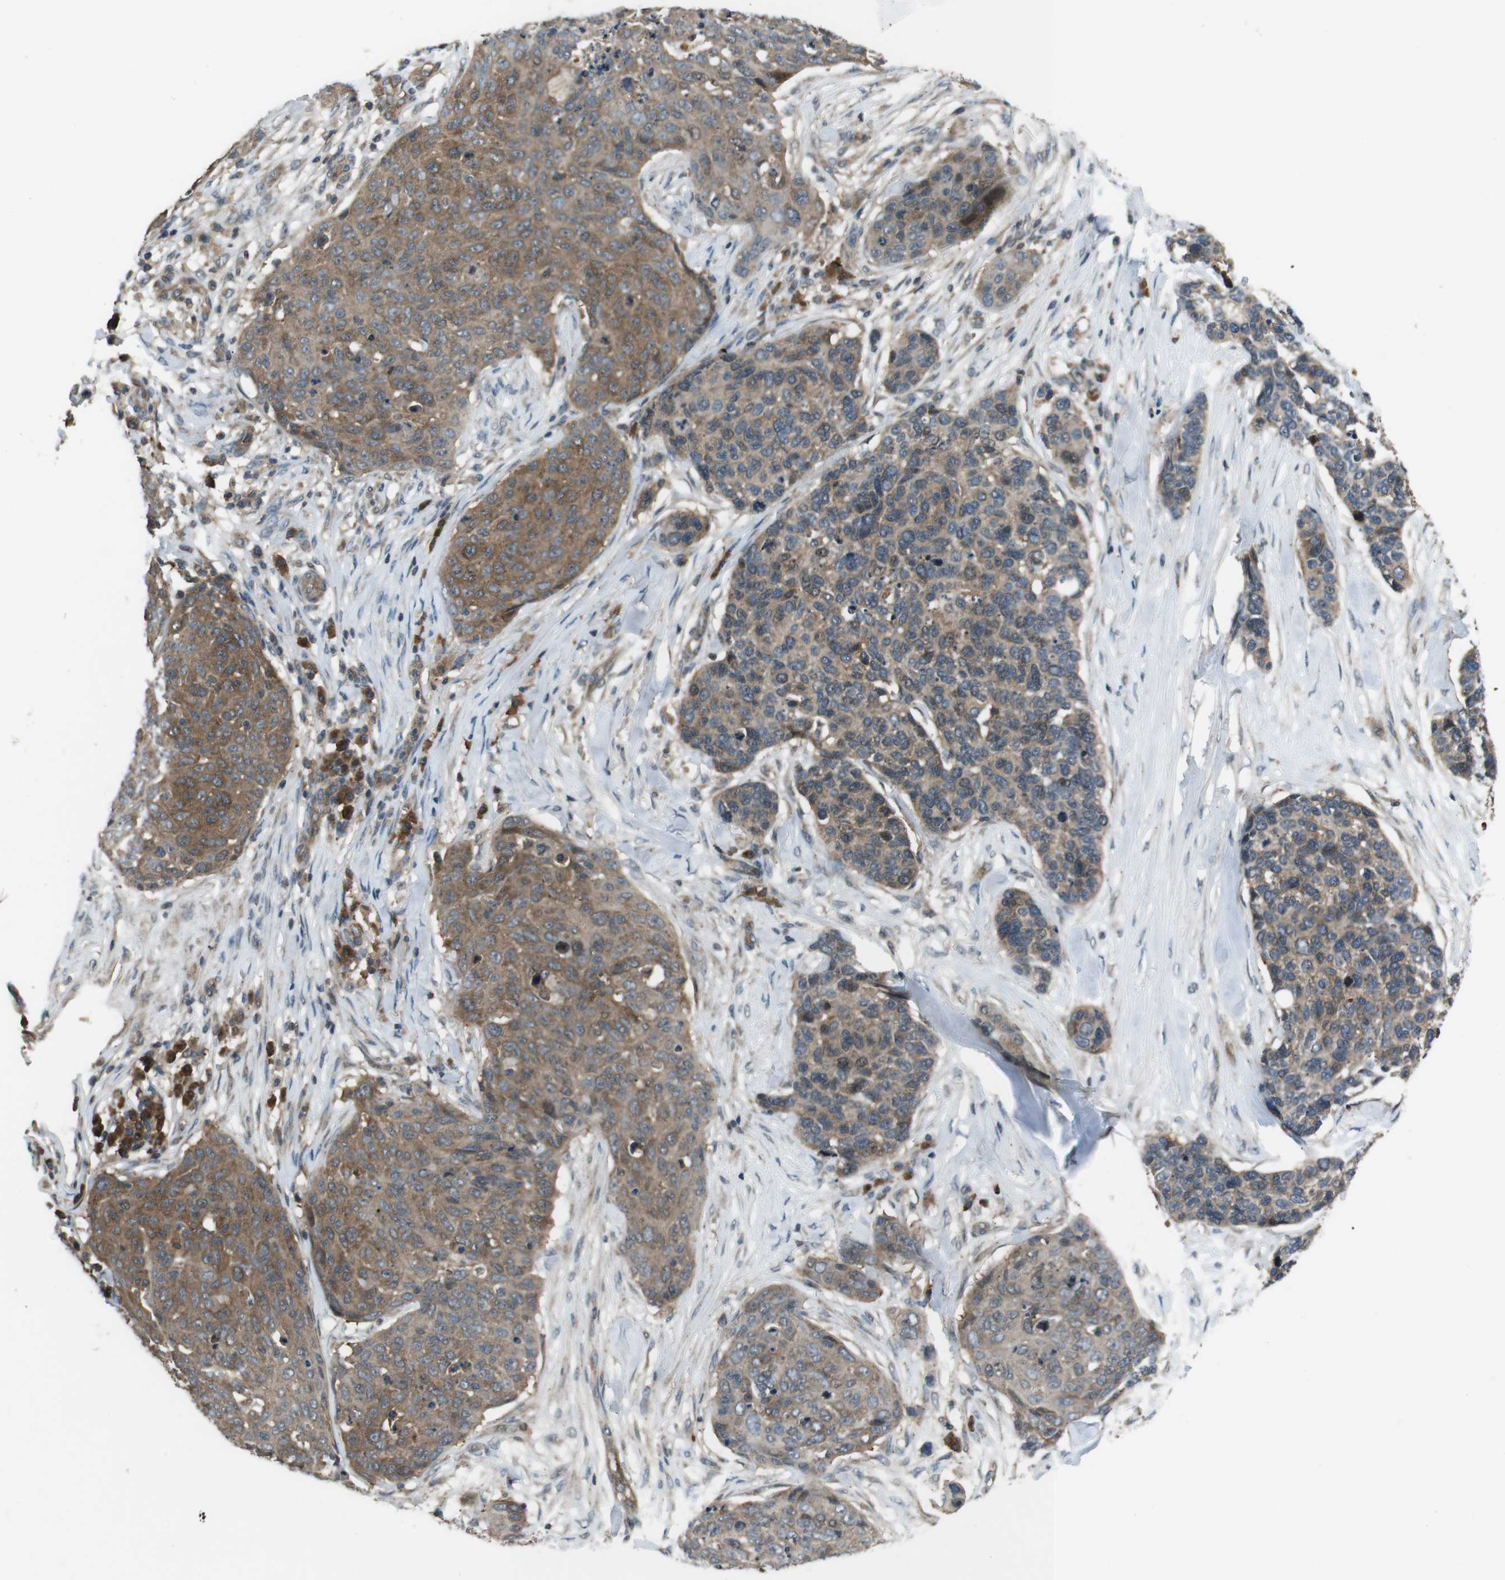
{"staining": {"intensity": "moderate", "quantity": ">75%", "location": "cytoplasmic/membranous"}, "tissue": "skin cancer", "cell_type": "Tumor cells", "image_type": "cancer", "snomed": [{"axis": "morphology", "description": "Squamous cell carcinoma in situ, NOS"}, {"axis": "morphology", "description": "Squamous cell carcinoma, NOS"}, {"axis": "topography", "description": "Skin"}], "caption": "IHC image of skin squamous cell carcinoma in situ stained for a protein (brown), which exhibits medium levels of moderate cytoplasmic/membranous expression in about >75% of tumor cells.", "gene": "SLC22A23", "patient": {"sex": "male", "age": 93}}